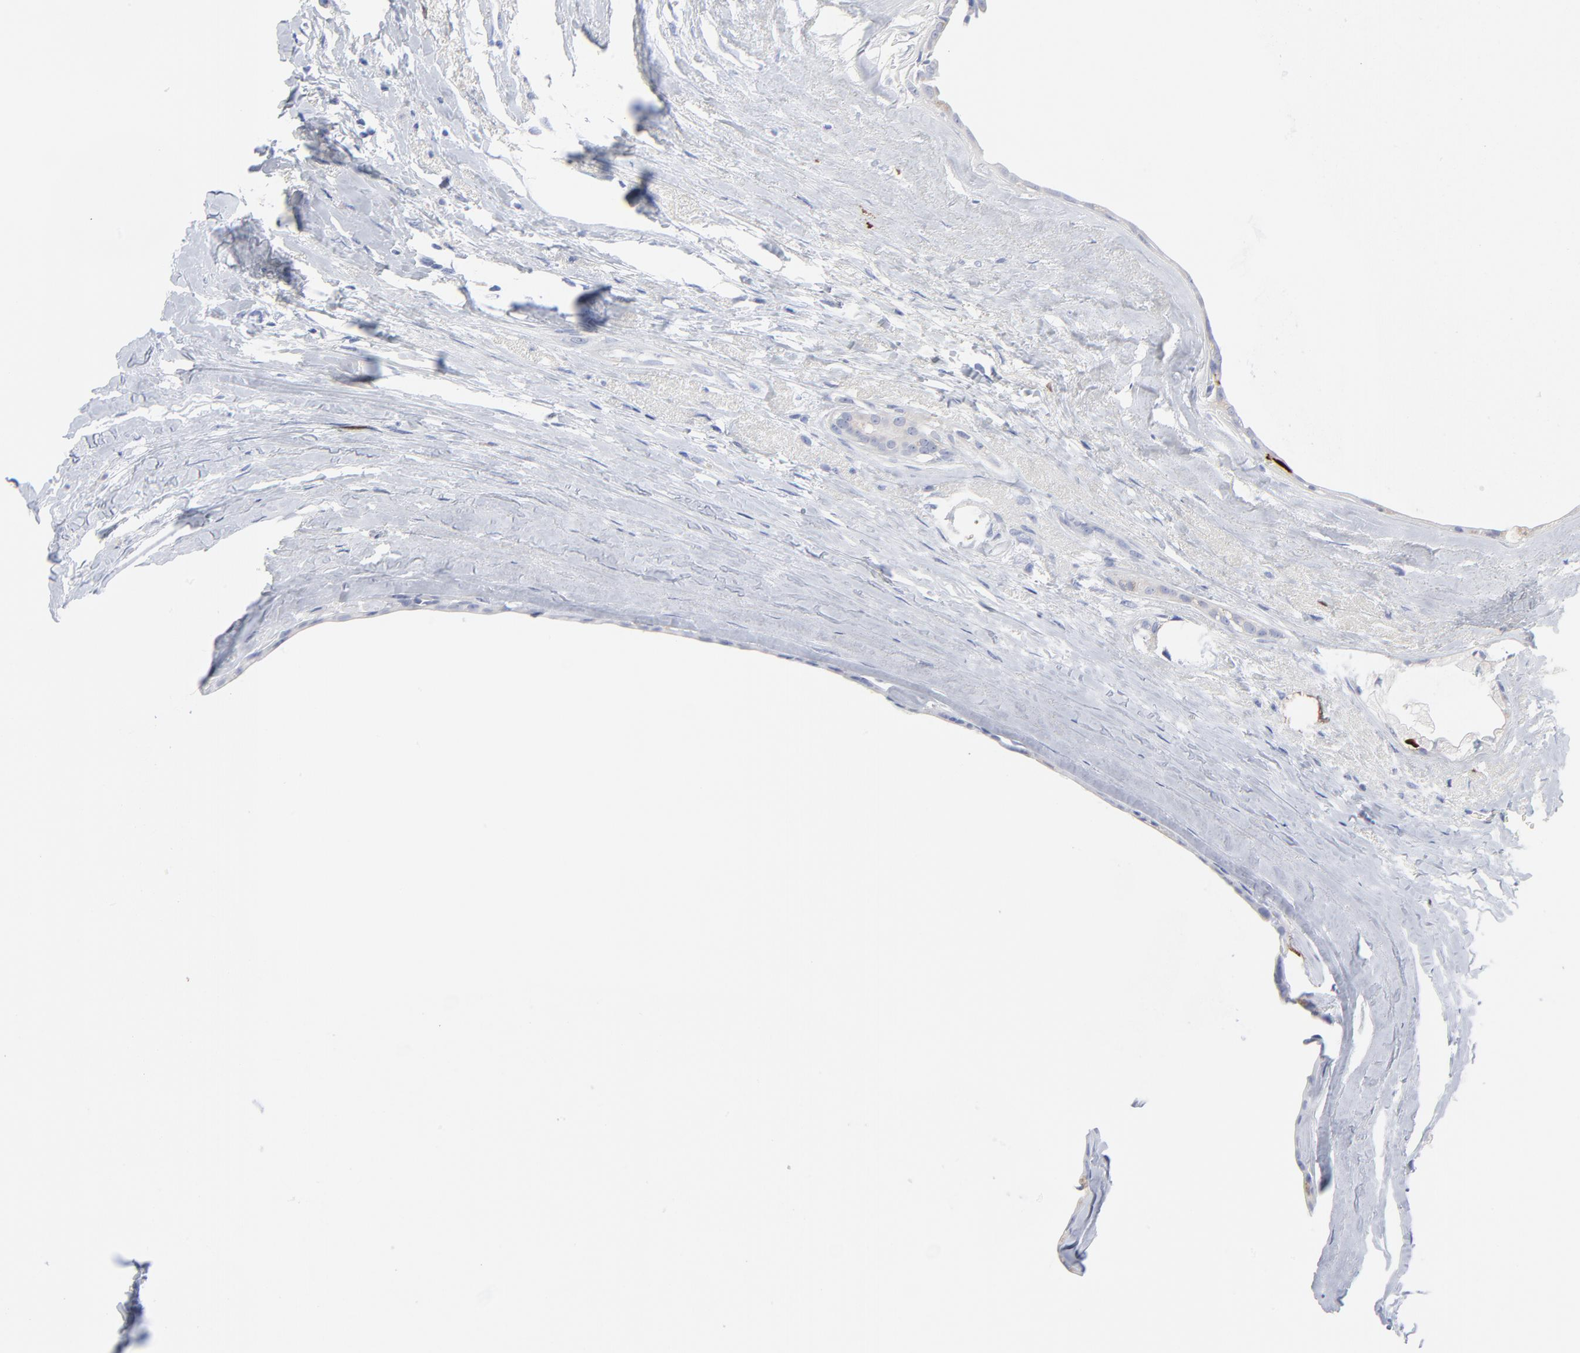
{"staining": {"intensity": "strong", "quantity": "<25%", "location": "cytoplasmic/membranous,nuclear"}, "tissue": "breast cancer", "cell_type": "Tumor cells", "image_type": "cancer", "snomed": [{"axis": "morphology", "description": "Duct carcinoma"}, {"axis": "topography", "description": "Breast"}], "caption": "Brown immunohistochemical staining in human breast cancer shows strong cytoplasmic/membranous and nuclear expression in approximately <25% of tumor cells.", "gene": "CDK1", "patient": {"sex": "female", "age": 54}}